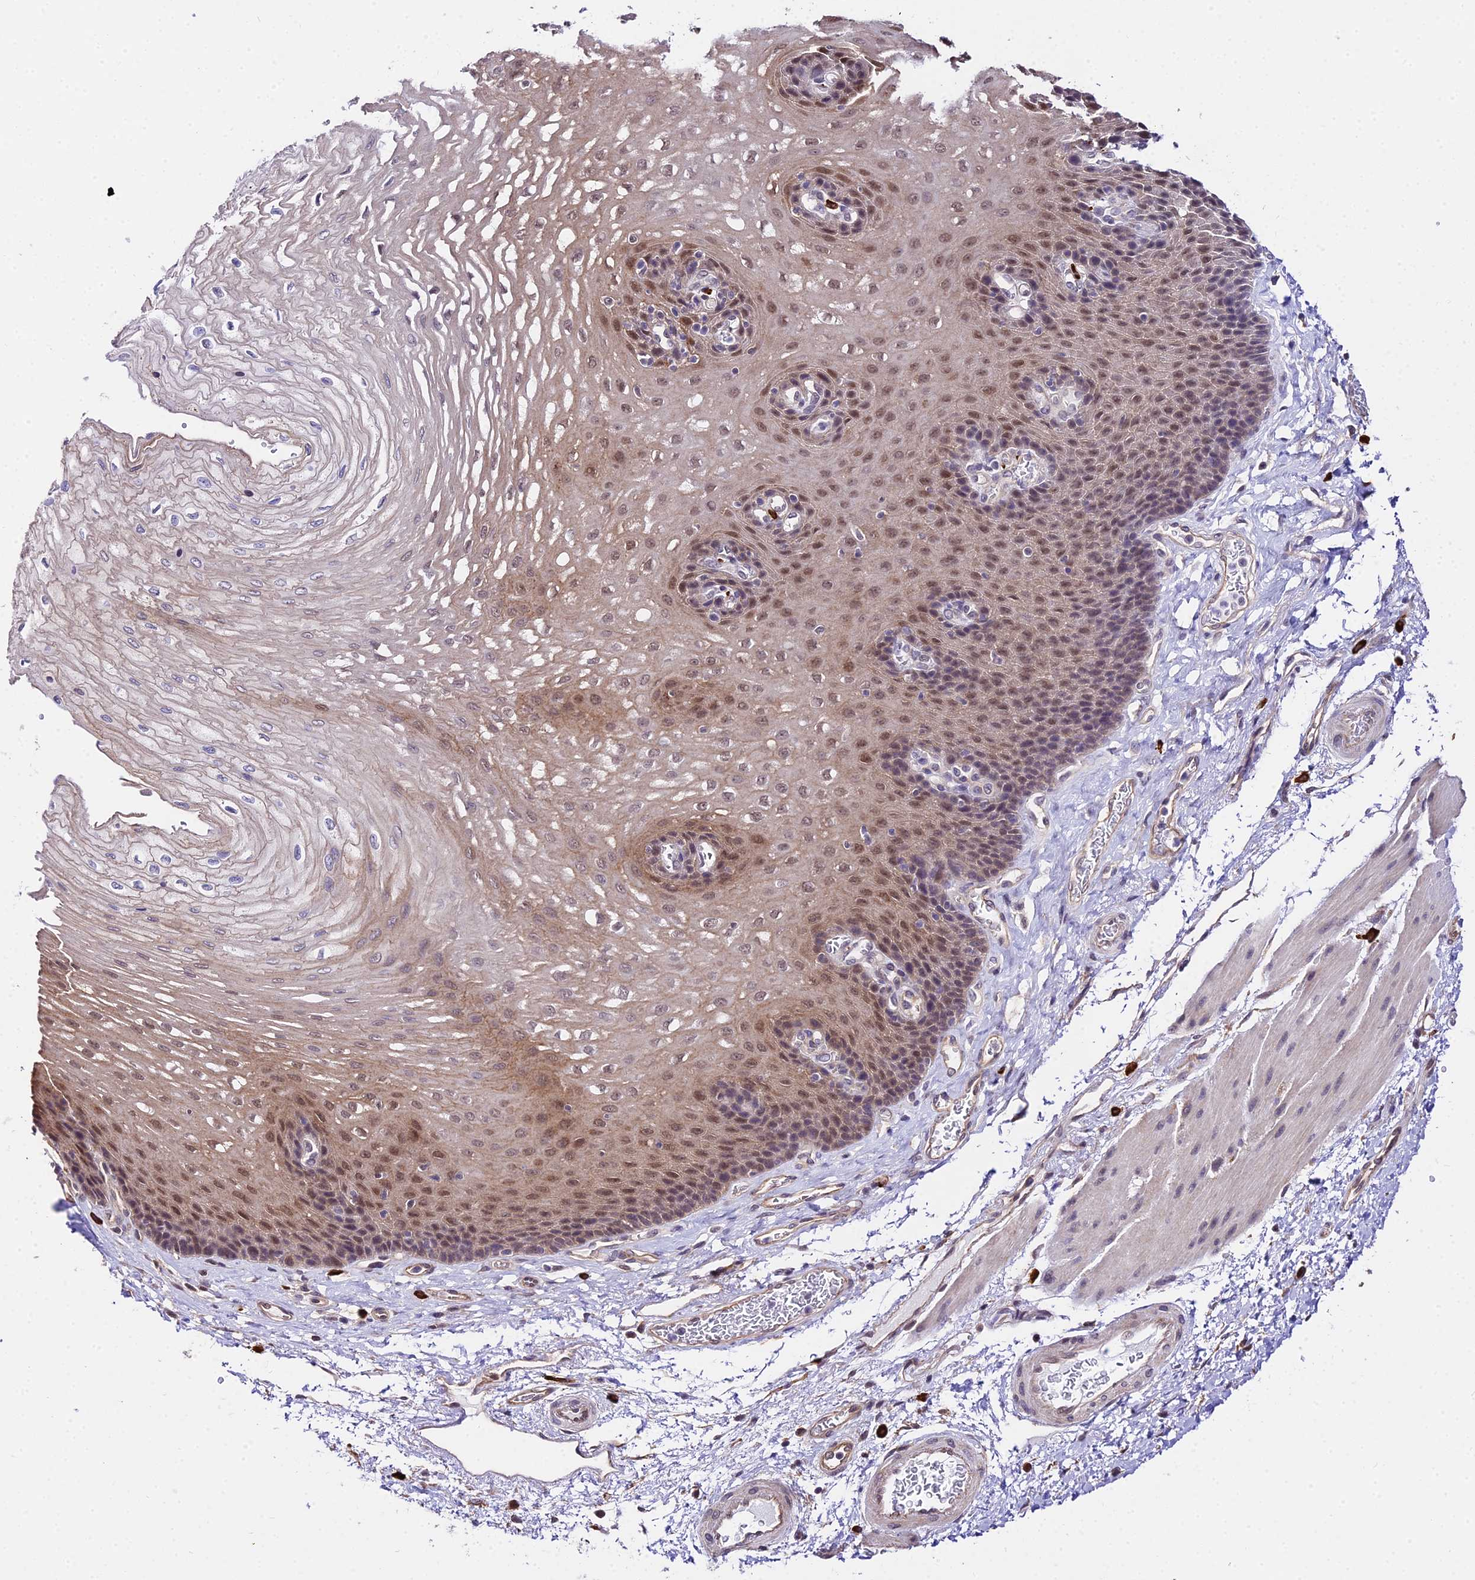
{"staining": {"intensity": "moderate", "quantity": "25%-75%", "location": "cytoplasmic/membranous,nuclear"}, "tissue": "esophagus", "cell_type": "Squamous epithelial cells", "image_type": "normal", "snomed": [{"axis": "morphology", "description": "Normal tissue, NOS"}, {"axis": "topography", "description": "Esophagus"}], "caption": "This is an image of immunohistochemistry (IHC) staining of benign esophagus, which shows moderate staining in the cytoplasmic/membranous,nuclear of squamous epithelial cells.", "gene": "POLR2I", "patient": {"sex": "female", "age": 72}}